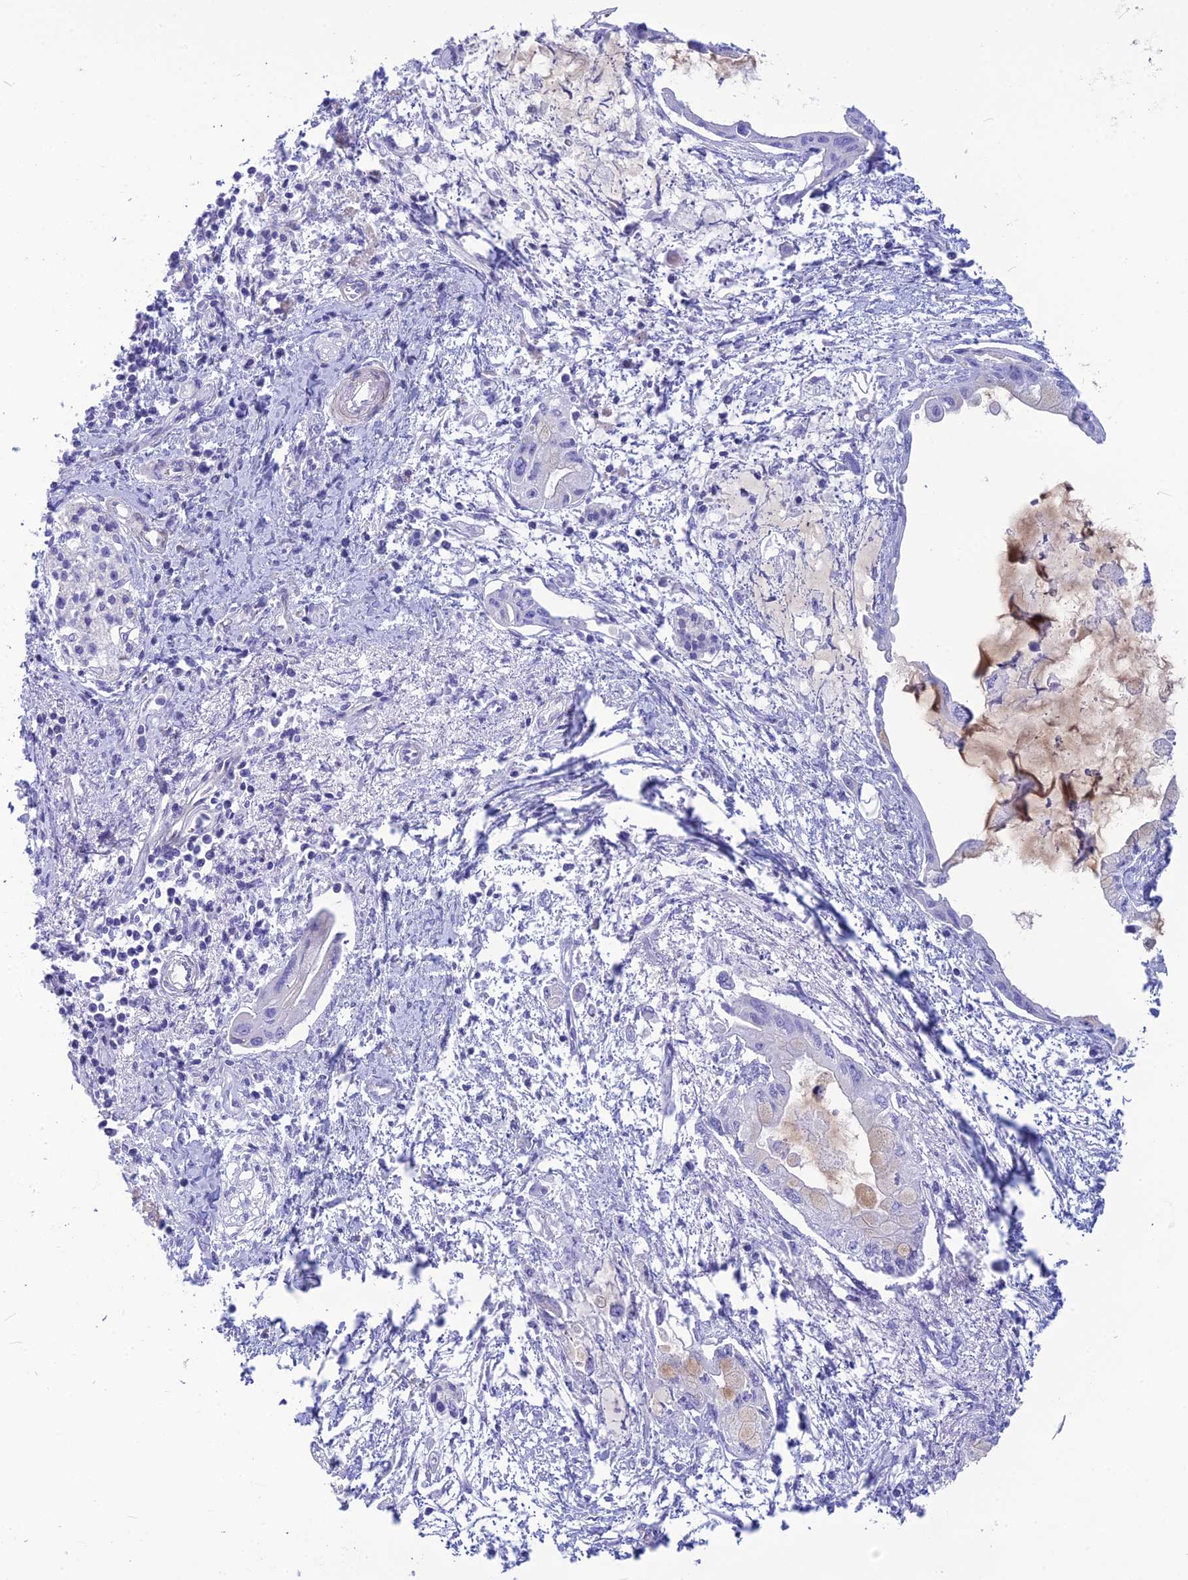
{"staining": {"intensity": "negative", "quantity": "none", "location": "none"}, "tissue": "pancreatic cancer", "cell_type": "Tumor cells", "image_type": "cancer", "snomed": [{"axis": "morphology", "description": "Adenocarcinoma, NOS"}, {"axis": "topography", "description": "Pancreas"}], "caption": "A photomicrograph of human pancreatic adenocarcinoma is negative for staining in tumor cells.", "gene": "POMGNT1", "patient": {"sex": "male", "age": 48}}